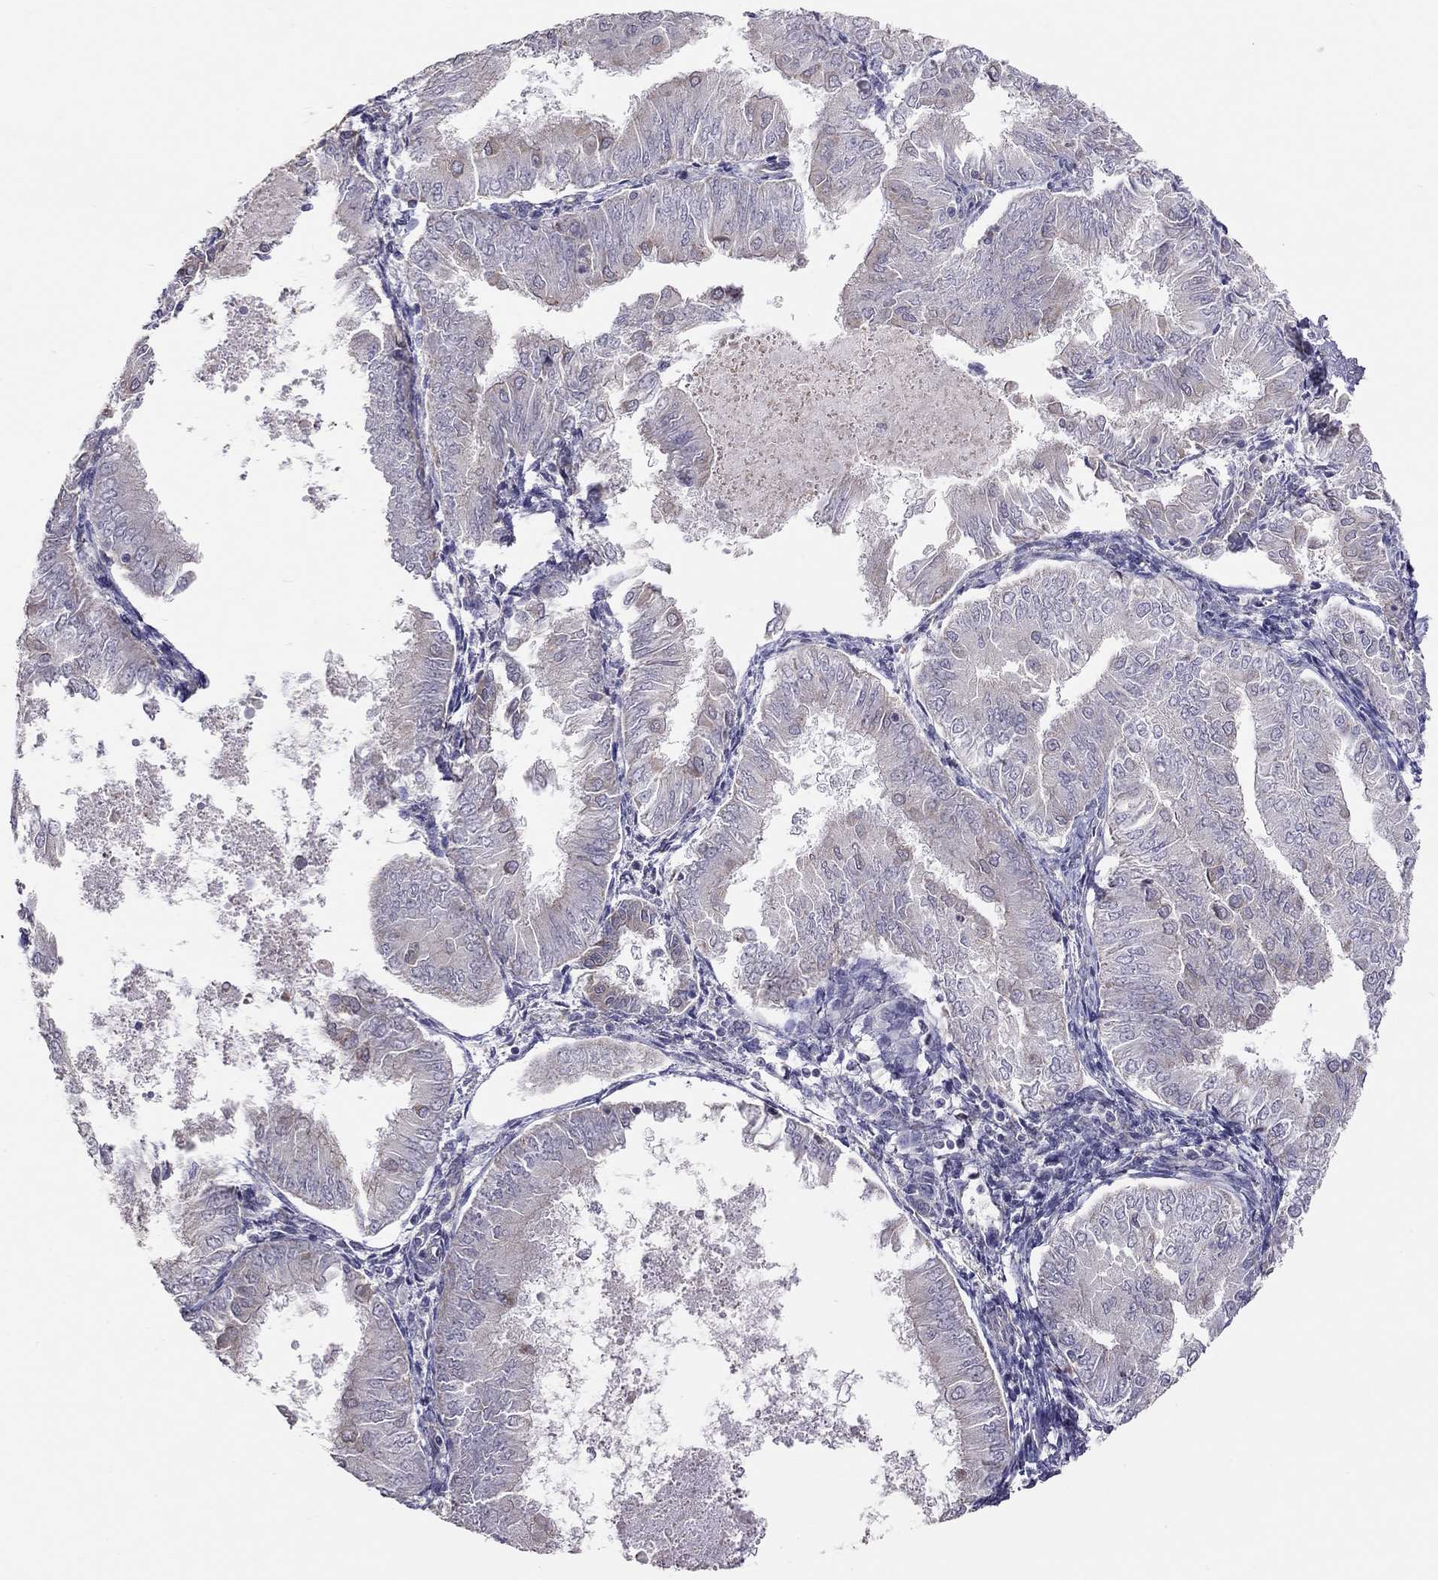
{"staining": {"intensity": "negative", "quantity": "none", "location": "none"}, "tissue": "endometrial cancer", "cell_type": "Tumor cells", "image_type": "cancer", "snomed": [{"axis": "morphology", "description": "Adenocarcinoma, NOS"}, {"axis": "topography", "description": "Endometrium"}], "caption": "High magnification brightfield microscopy of endometrial cancer stained with DAB (3,3'-diaminobenzidine) (brown) and counterstained with hematoxylin (blue): tumor cells show no significant expression. Brightfield microscopy of immunohistochemistry stained with DAB (brown) and hematoxylin (blue), captured at high magnification.", "gene": "LRIT3", "patient": {"sex": "female", "age": 53}}